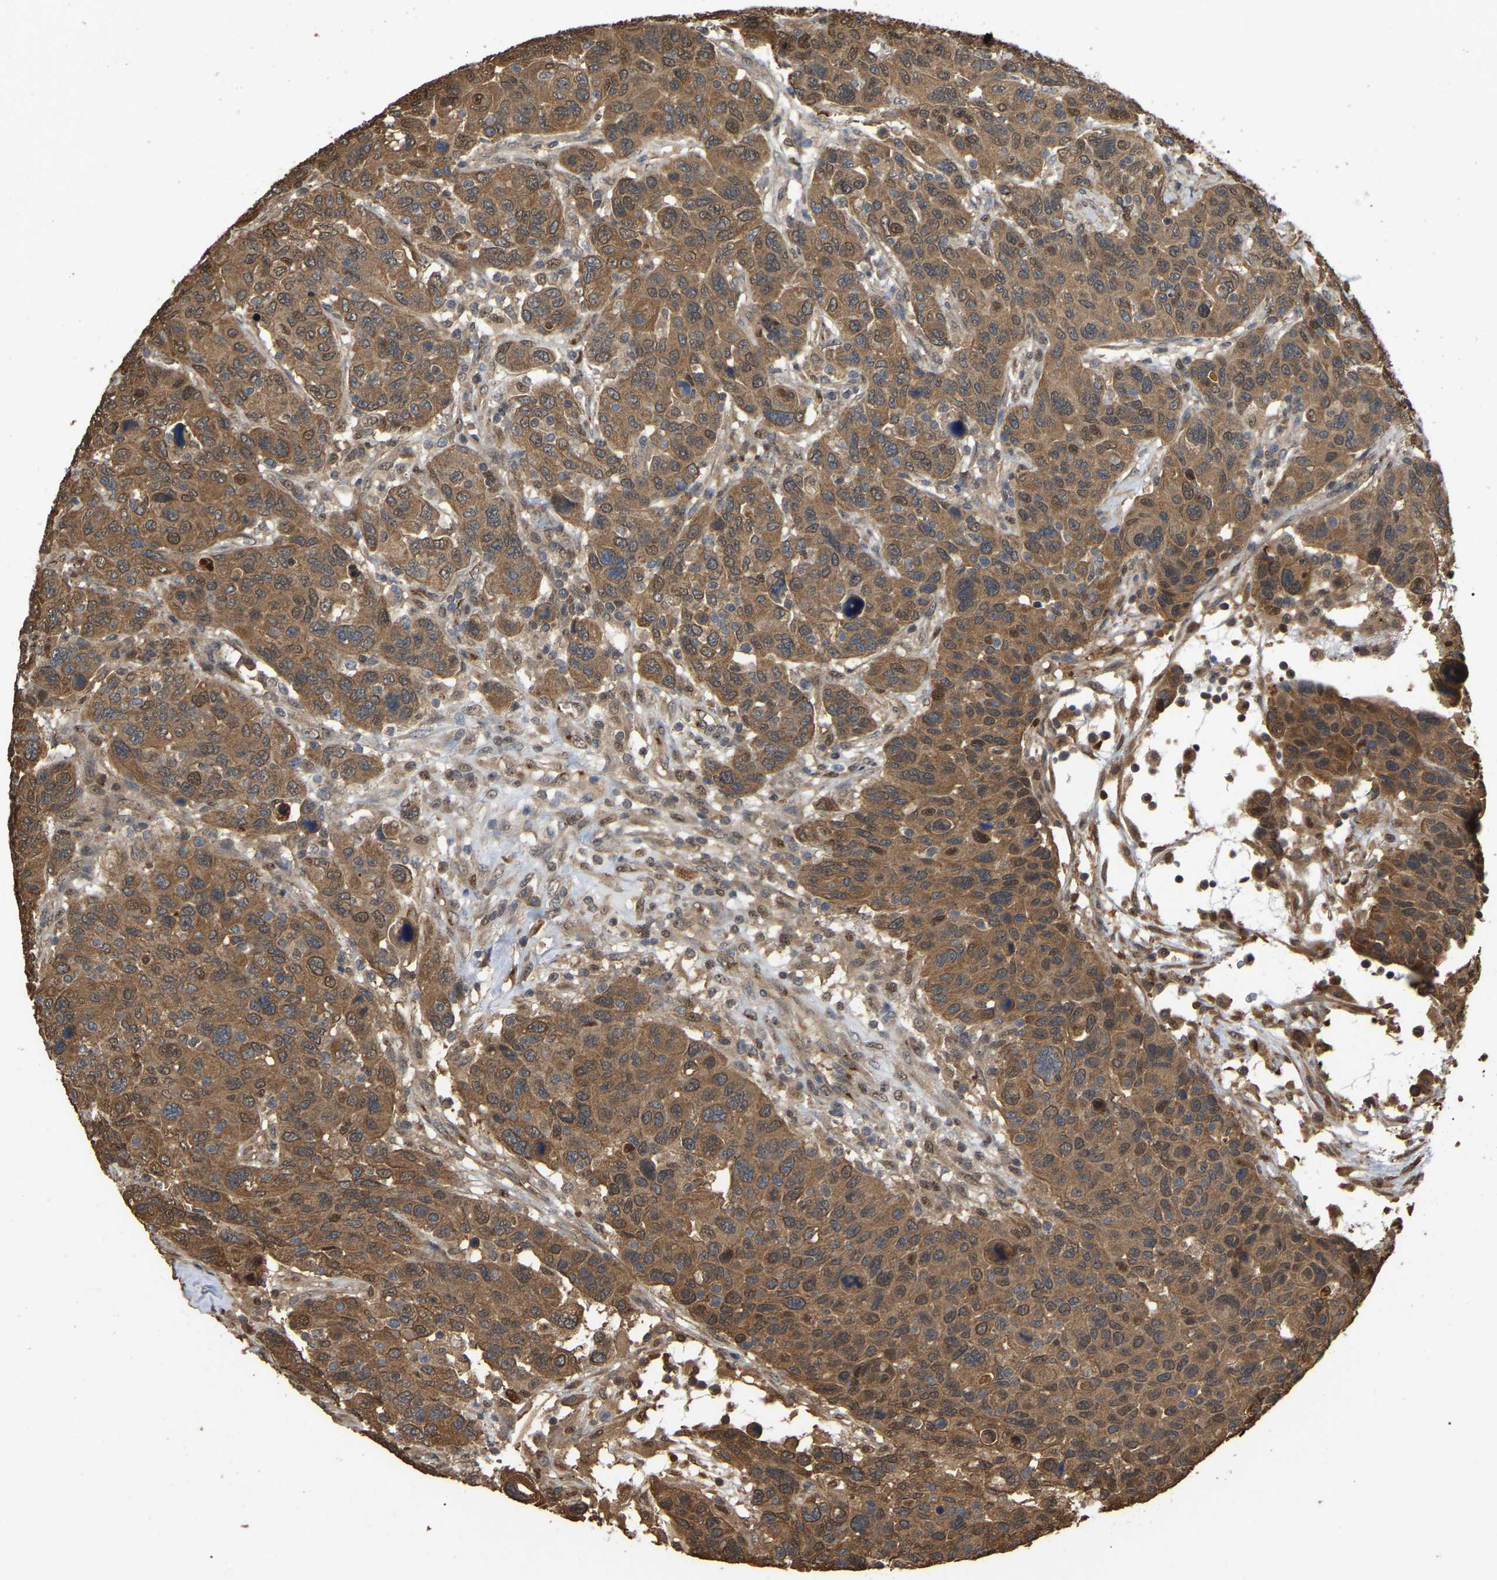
{"staining": {"intensity": "moderate", "quantity": ">75%", "location": "cytoplasmic/membranous,nuclear"}, "tissue": "breast cancer", "cell_type": "Tumor cells", "image_type": "cancer", "snomed": [{"axis": "morphology", "description": "Duct carcinoma"}, {"axis": "topography", "description": "Breast"}], "caption": "A brown stain shows moderate cytoplasmic/membranous and nuclear staining of a protein in breast invasive ductal carcinoma tumor cells.", "gene": "FAM219A", "patient": {"sex": "female", "age": 37}}